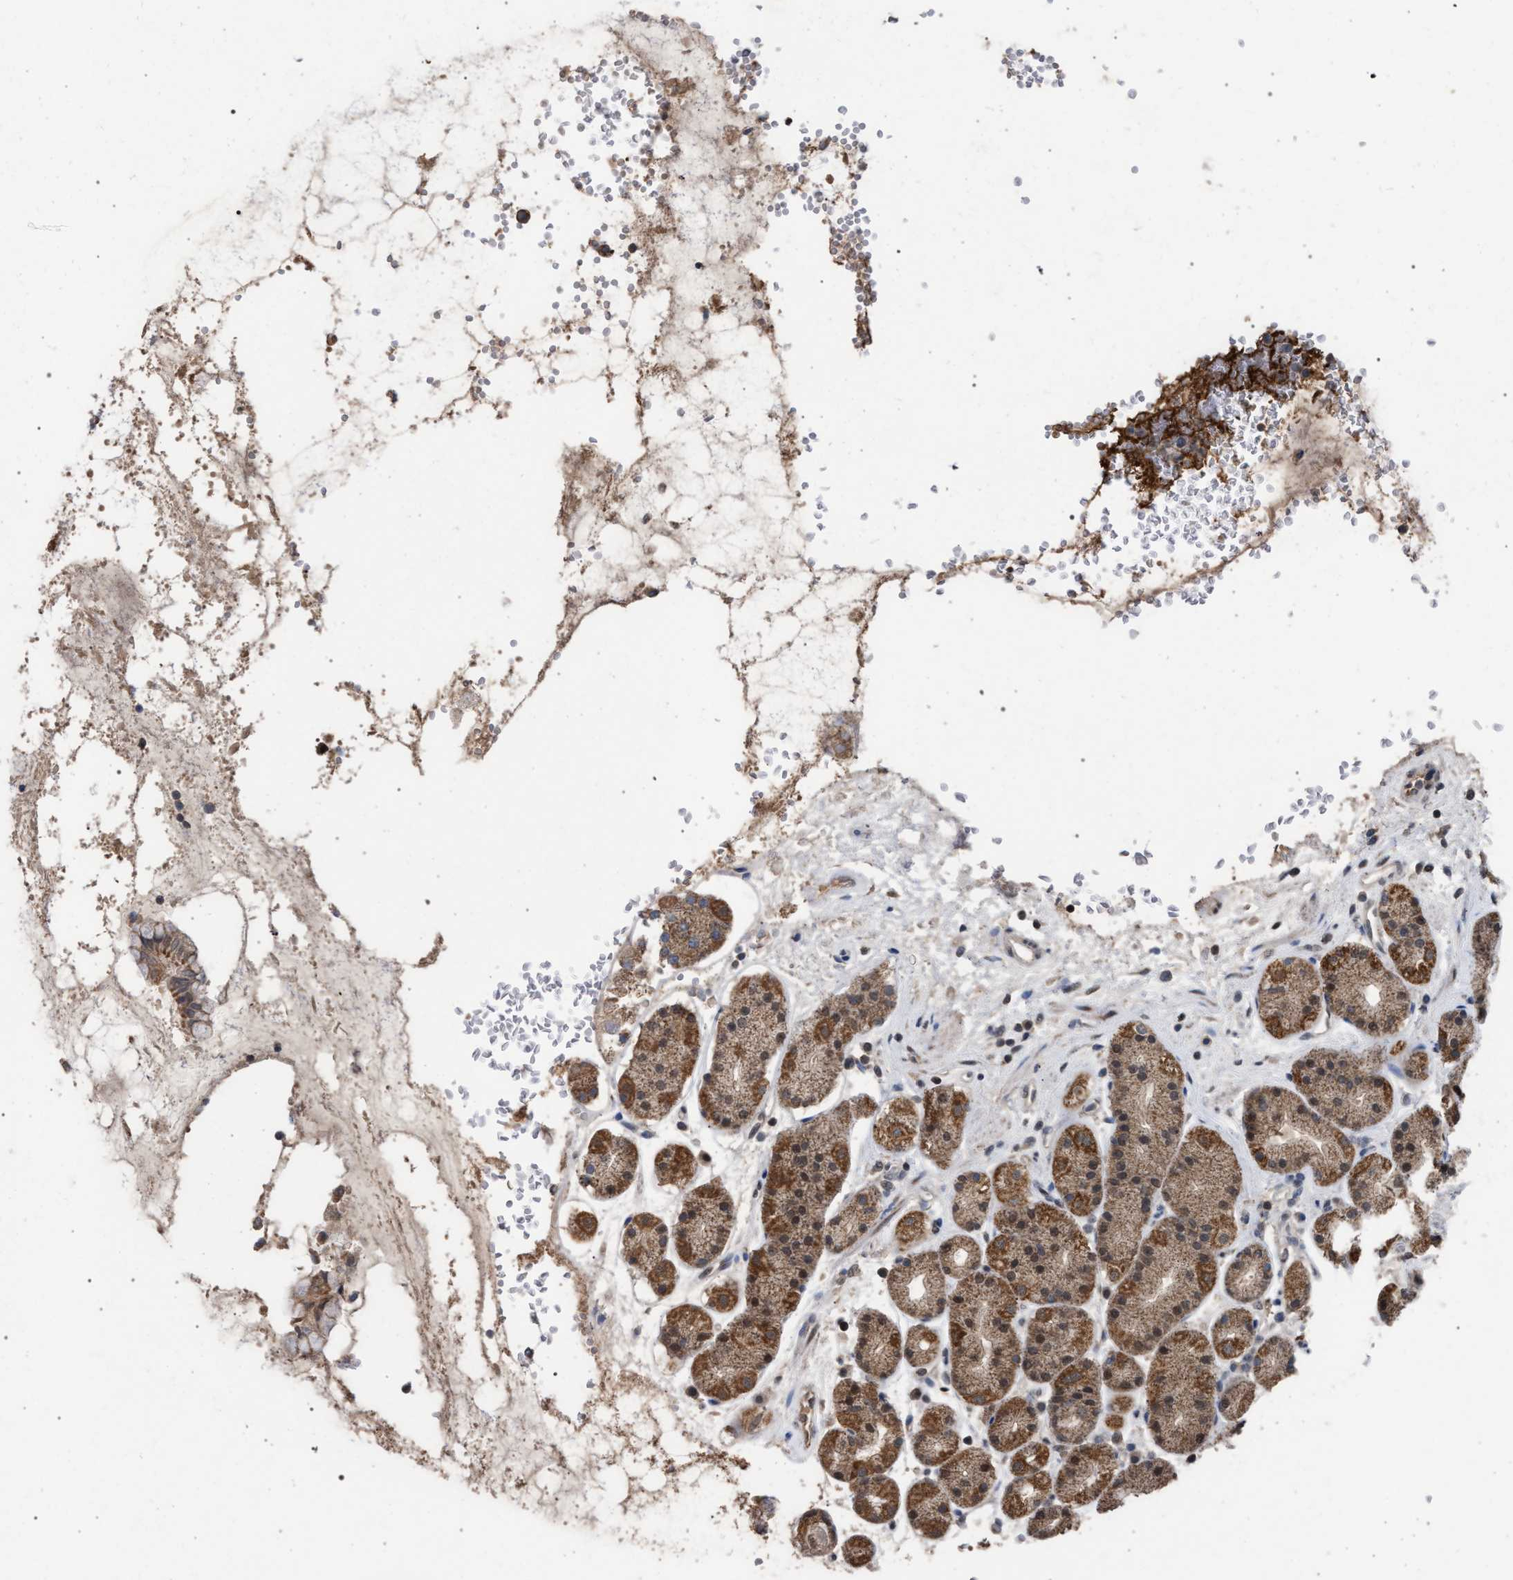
{"staining": {"intensity": "moderate", "quantity": ">75%", "location": "cytoplasmic/membranous"}, "tissue": "stomach", "cell_type": "Glandular cells", "image_type": "normal", "snomed": [{"axis": "morphology", "description": "Normal tissue, NOS"}, {"axis": "topography", "description": "Stomach"}, {"axis": "topography", "description": "Stomach, lower"}], "caption": "The image demonstrates a brown stain indicating the presence of a protein in the cytoplasmic/membranous of glandular cells in stomach. Nuclei are stained in blue.", "gene": "TECPR1", "patient": {"sex": "female", "age": 56}}